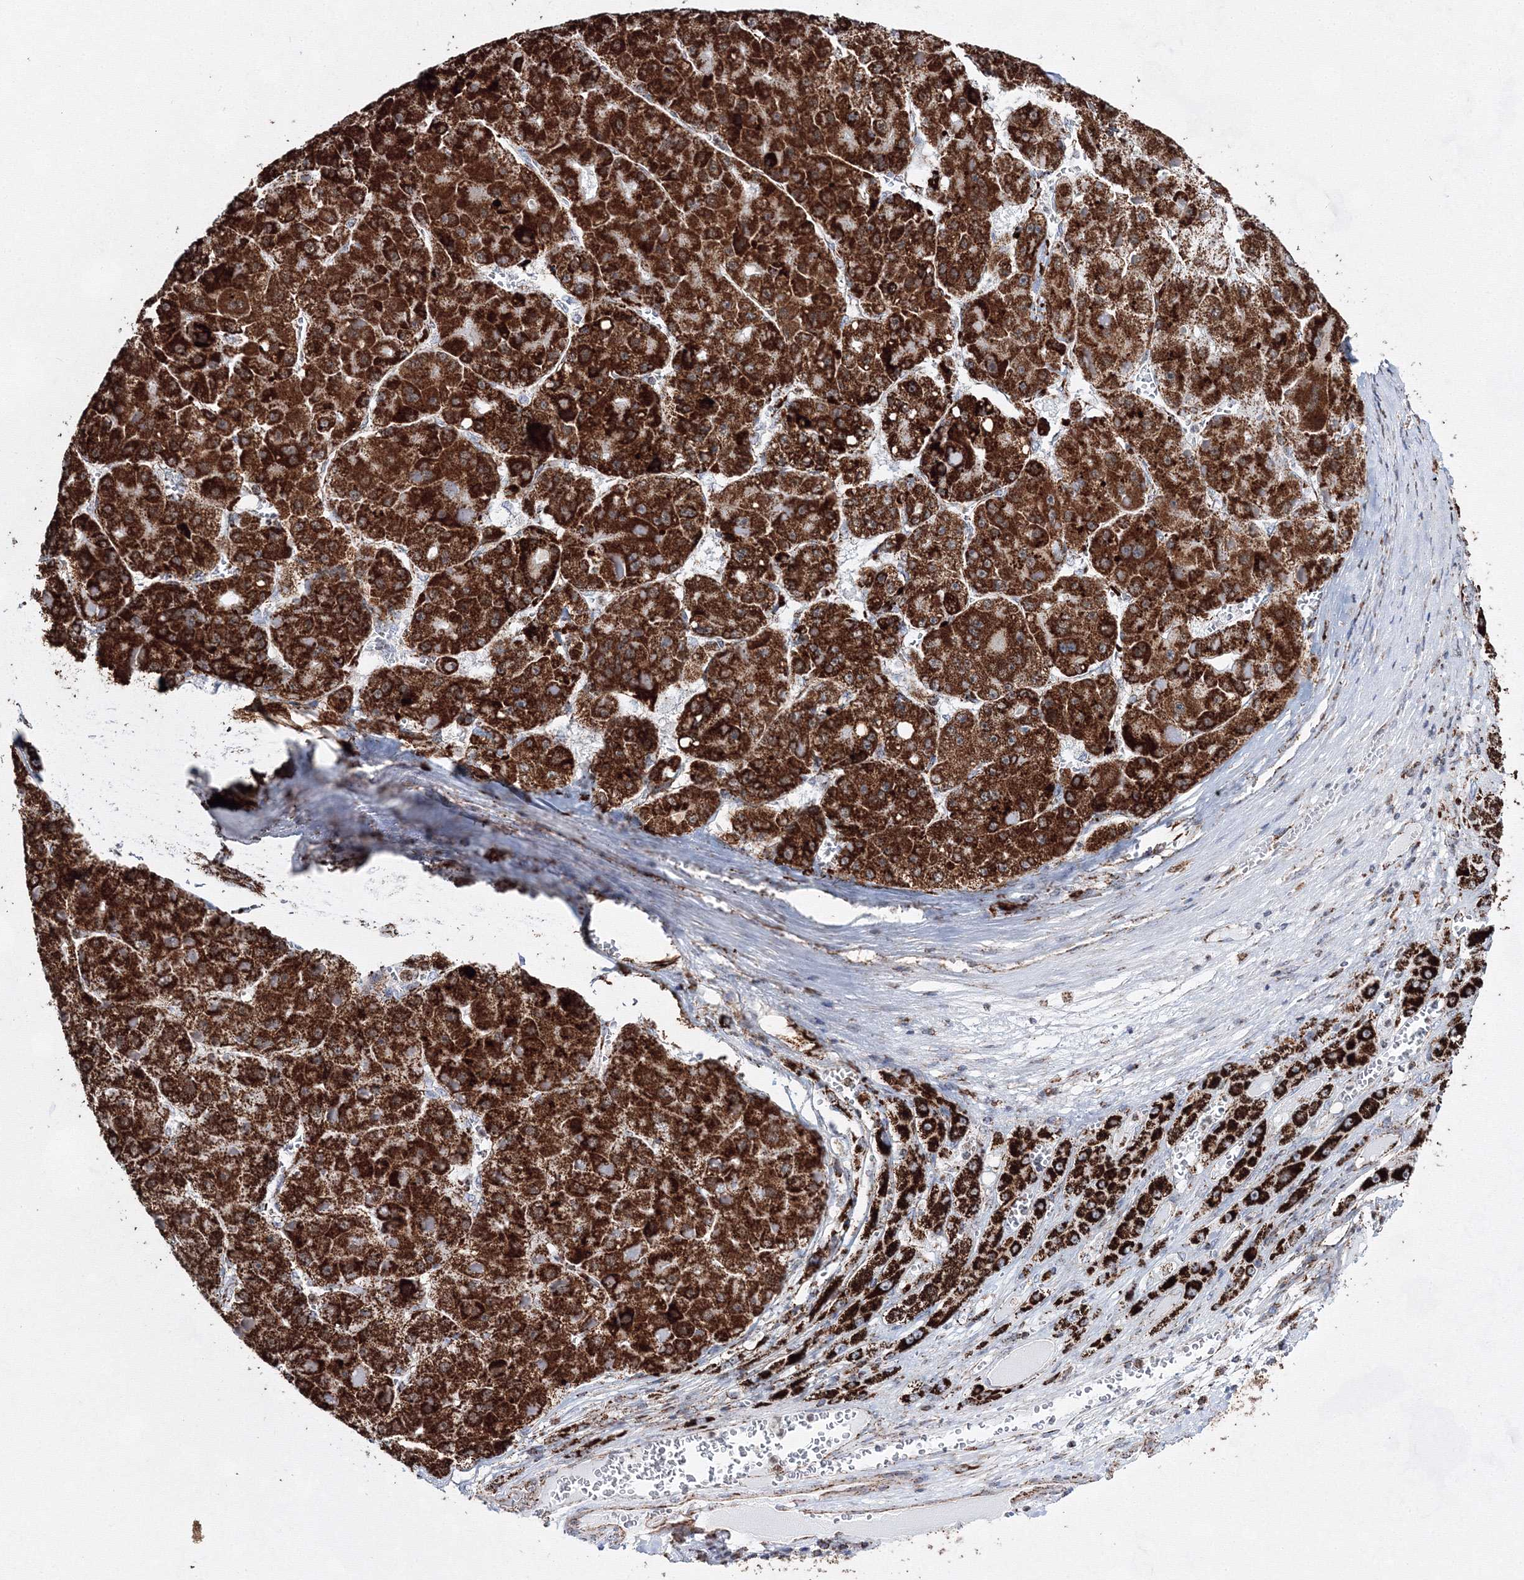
{"staining": {"intensity": "strong", "quantity": ">75%", "location": "cytoplasmic/membranous"}, "tissue": "liver cancer", "cell_type": "Tumor cells", "image_type": "cancer", "snomed": [{"axis": "morphology", "description": "Carcinoma, Hepatocellular, NOS"}, {"axis": "topography", "description": "Liver"}], "caption": "Hepatocellular carcinoma (liver) stained with DAB IHC displays high levels of strong cytoplasmic/membranous expression in about >75% of tumor cells.", "gene": "HADHB", "patient": {"sex": "female", "age": 73}}